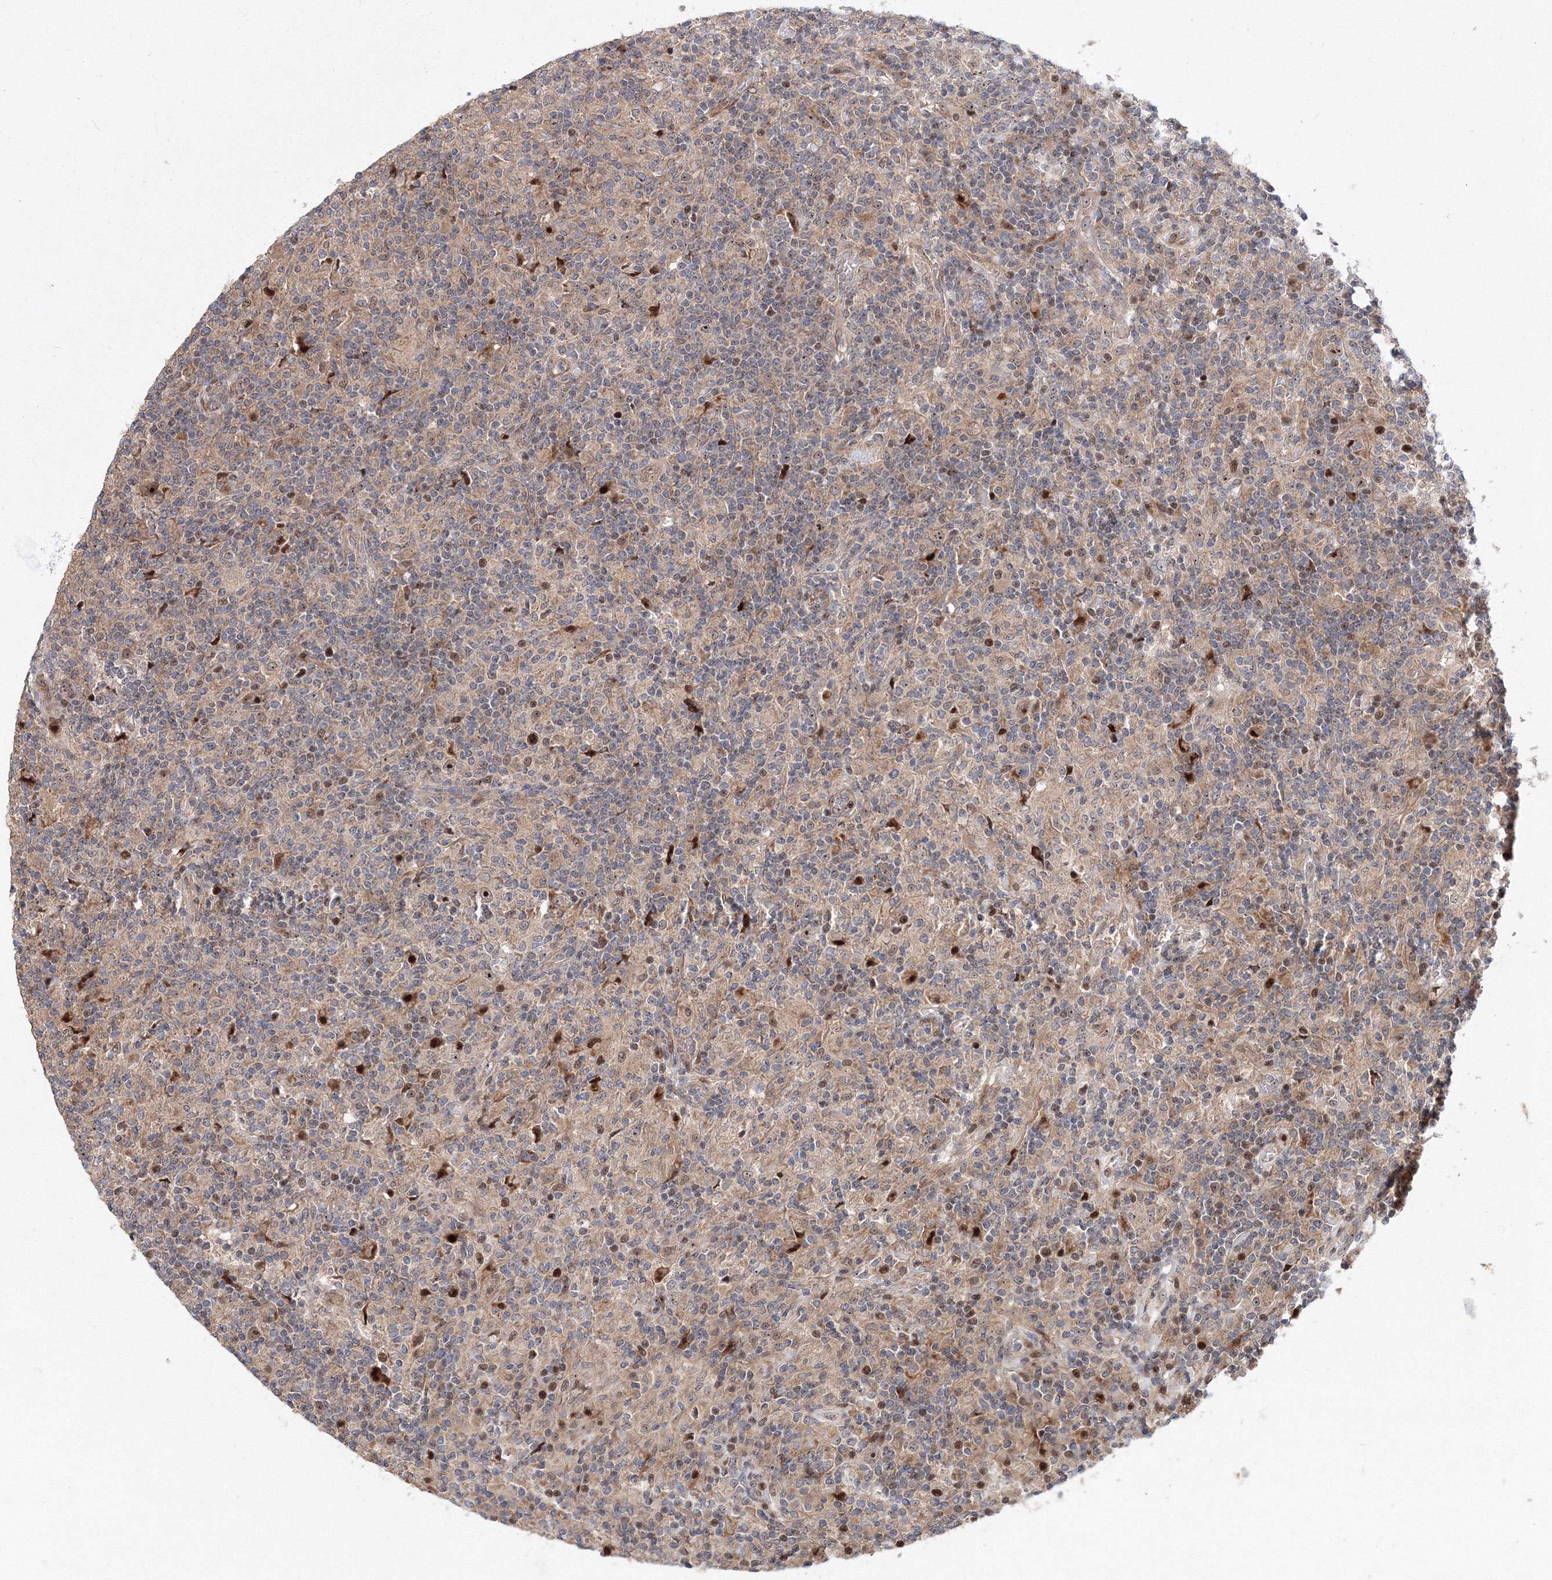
{"staining": {"intensity": "moderate", "quantity": ">75%", "location": "nuclear"}, "tissue": "lymphoma", "cell_type": "Tumor cells", "image_type": "cancer", "snomed": [{"axis": "morphology", "description": "Hodgkin's disease, NOS"}, {"axis": "topography", "description": "Lymph node"}], "caption": "Immunohistochemical staining of human lymphoma shows medium levels of moderate nuclear positivity in about >75% of tumor cells. (Stains: DAB (3,3'-diaminobenzidine) in brown, nuclei in blue, Microscopy: brightfield microscopy at high magnification).", "gene": "ANKAR", "patient": {"sex": "male", "age": 70}}